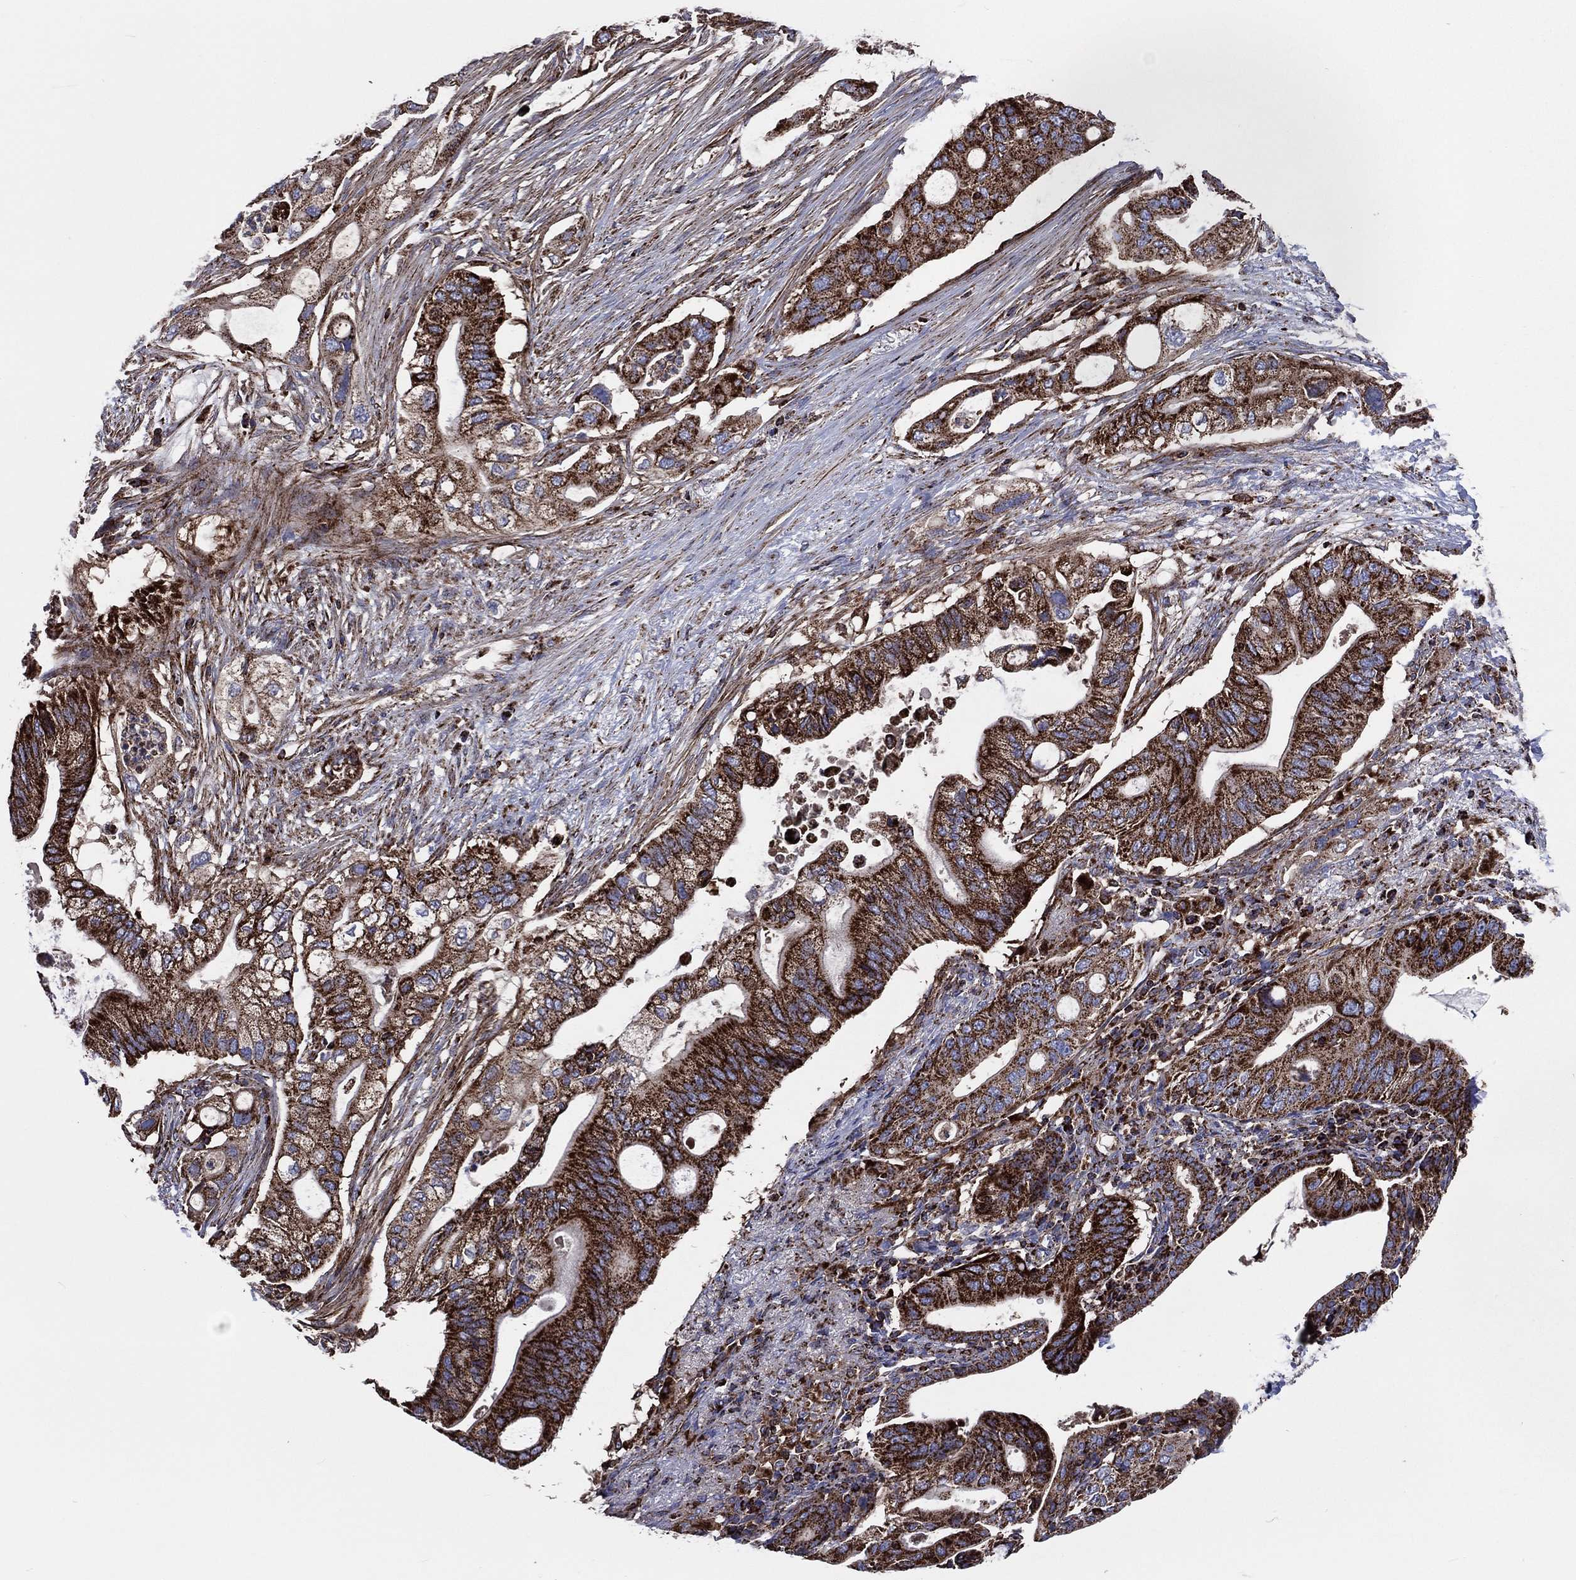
{"staining": {"intensity": "strong", "quantity": ">75%", "location": "cytoplasmic/membranous"}, "tissue": "pancreatic cancer", "cell_type": "Tumor cells", "image_type": "cancer", "snomed": [{"axis": "morphology", "description": "Adenocarcinoma, NOS"}, {"axis": "topography", "description": "Pancreas"}], "caption": "Pancreatic cancer stained with a protein marker reveals strong staining in tumor cells.", "gene": "ANKRD37", "patient": {"sex": "female", "age": 72}}